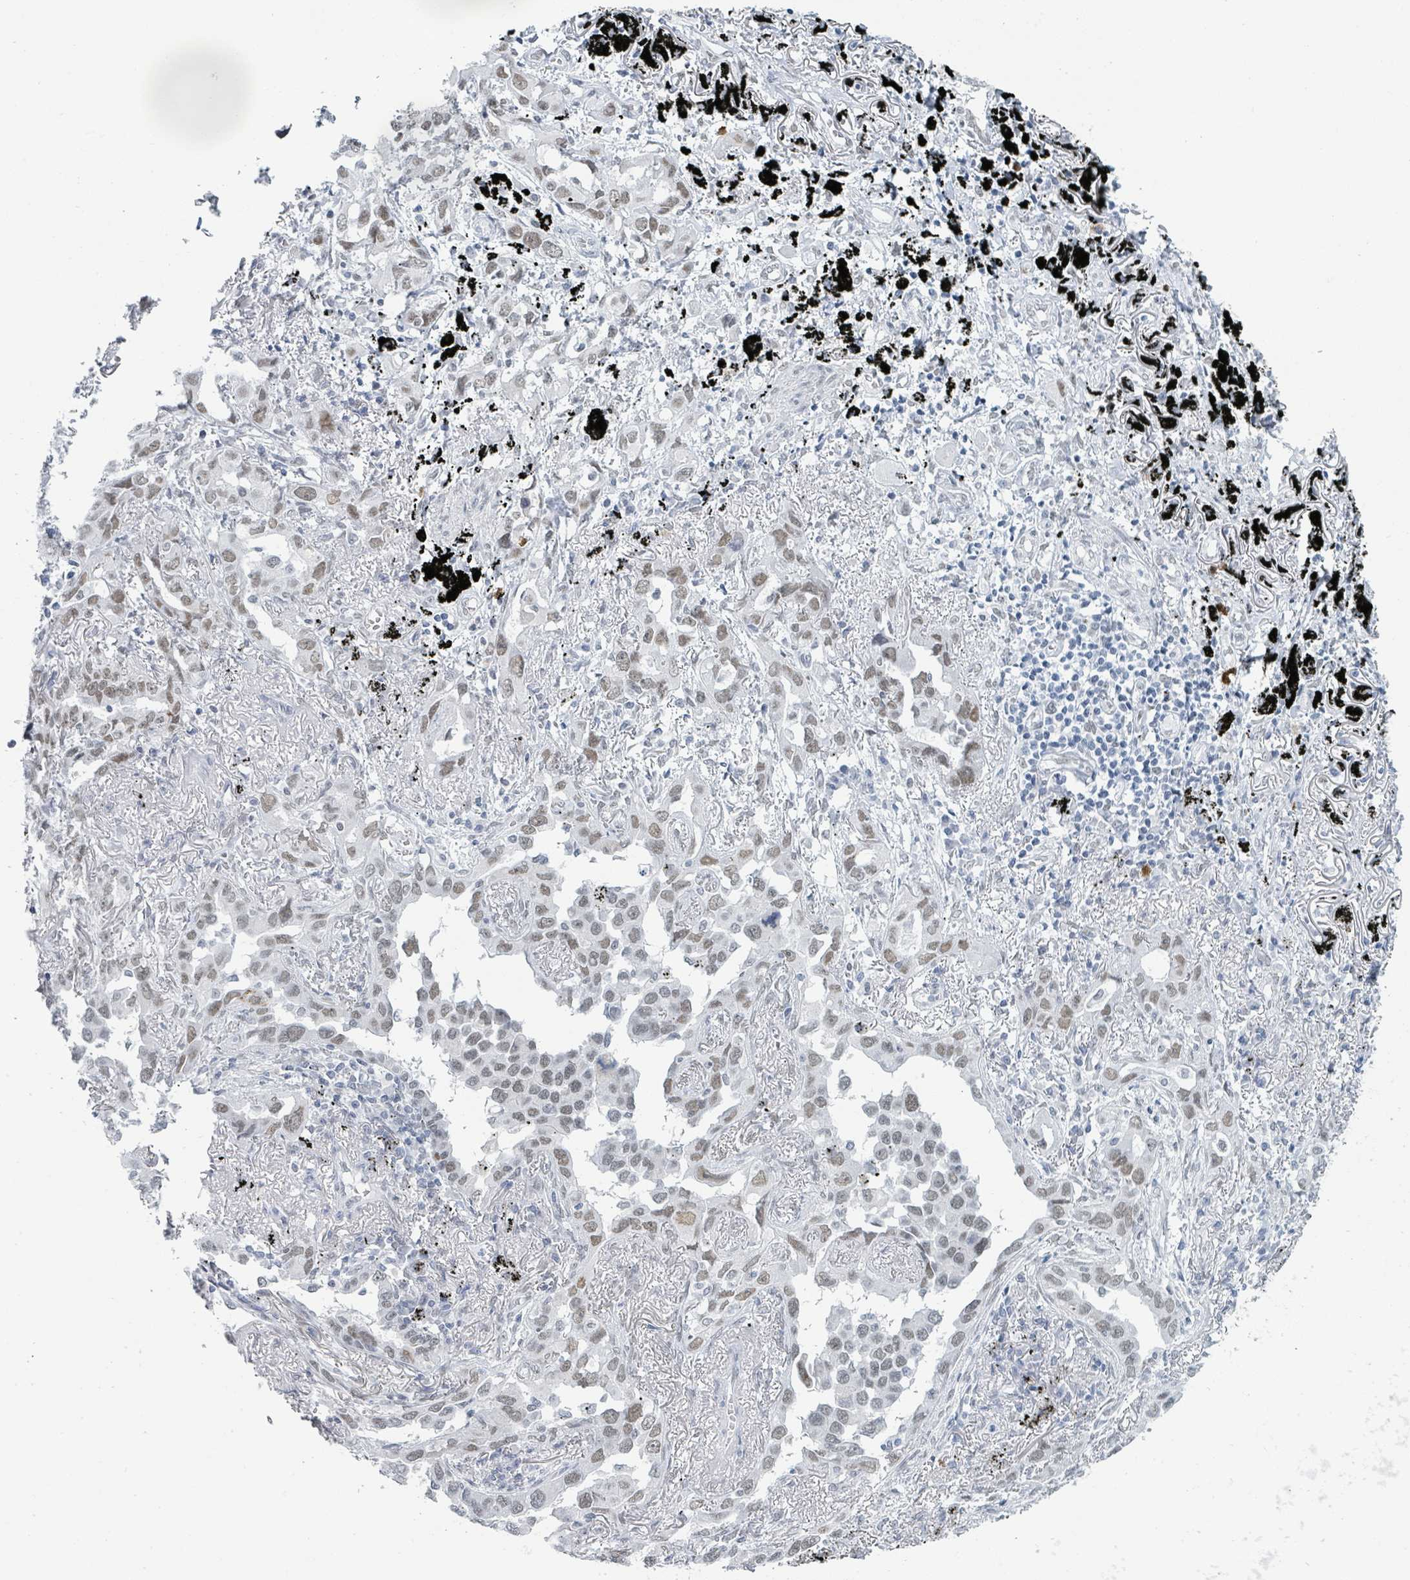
{"staining": {"intensity": "weak", "quantity": ">75%", "location": "nuclear"}, "tissue": "lung cancer", "cell_type": "Tumor cells", "image_type": "cancer", "snomed": [{"axis": "morphology", "description": "Adenocarcinoma, NOS"}, {"axis": "topography", "description": "Lung"}], "caption": "Immunohistochemistry (IHC) image of neoplastic tissue: lung cancer stained using immunohistochemistry (IHC) reveals low levels of weak protein expression localized specifically in the nuclear of tumor cells, appearing as a nuclear brown color.", "gene": "EHMT2", "patient": {"sex": "male", "age": 67}}